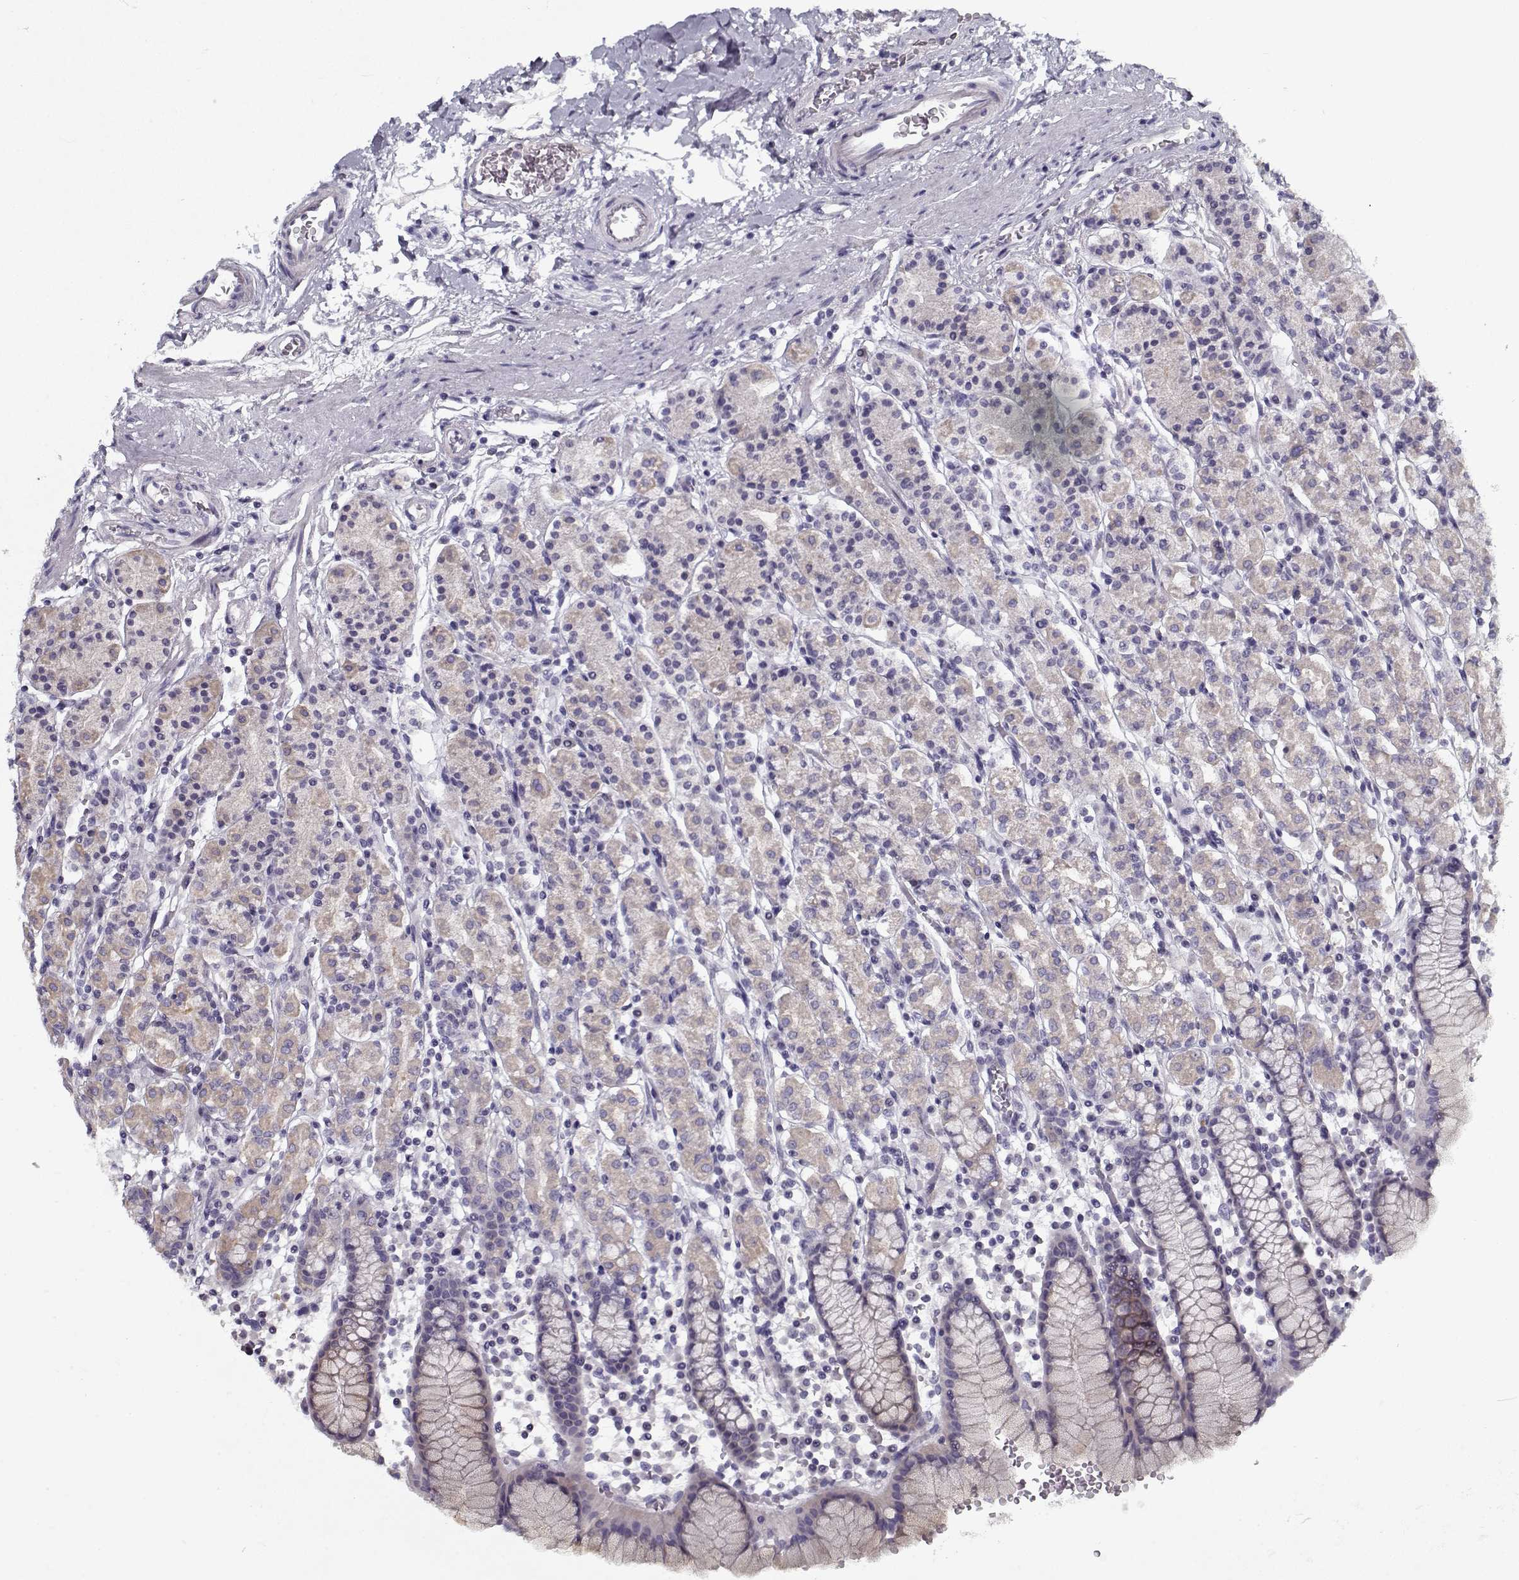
{"staining": {"intensity": "weak", "quantity": "<25%", "location": "cytoplasmic/membranous"}, "tissue": "stomach", "cell_type": "Glandular cells", "image_type": "normal", "snomed": [{"axis": "morphology", "description": "Normal tissue, NOS"}, {"axis": "topography", "description": "Stomach, upper"}, {"axis": "topography", "description": "Stomach"}], "caption": "Immunohistochemistry micrograph of benign human stomach stained for a protein (brown), which demonstrates no positivity in glandular cells.", "gene": "DDX25", "patient": {"sex": "male", "age": 62}}